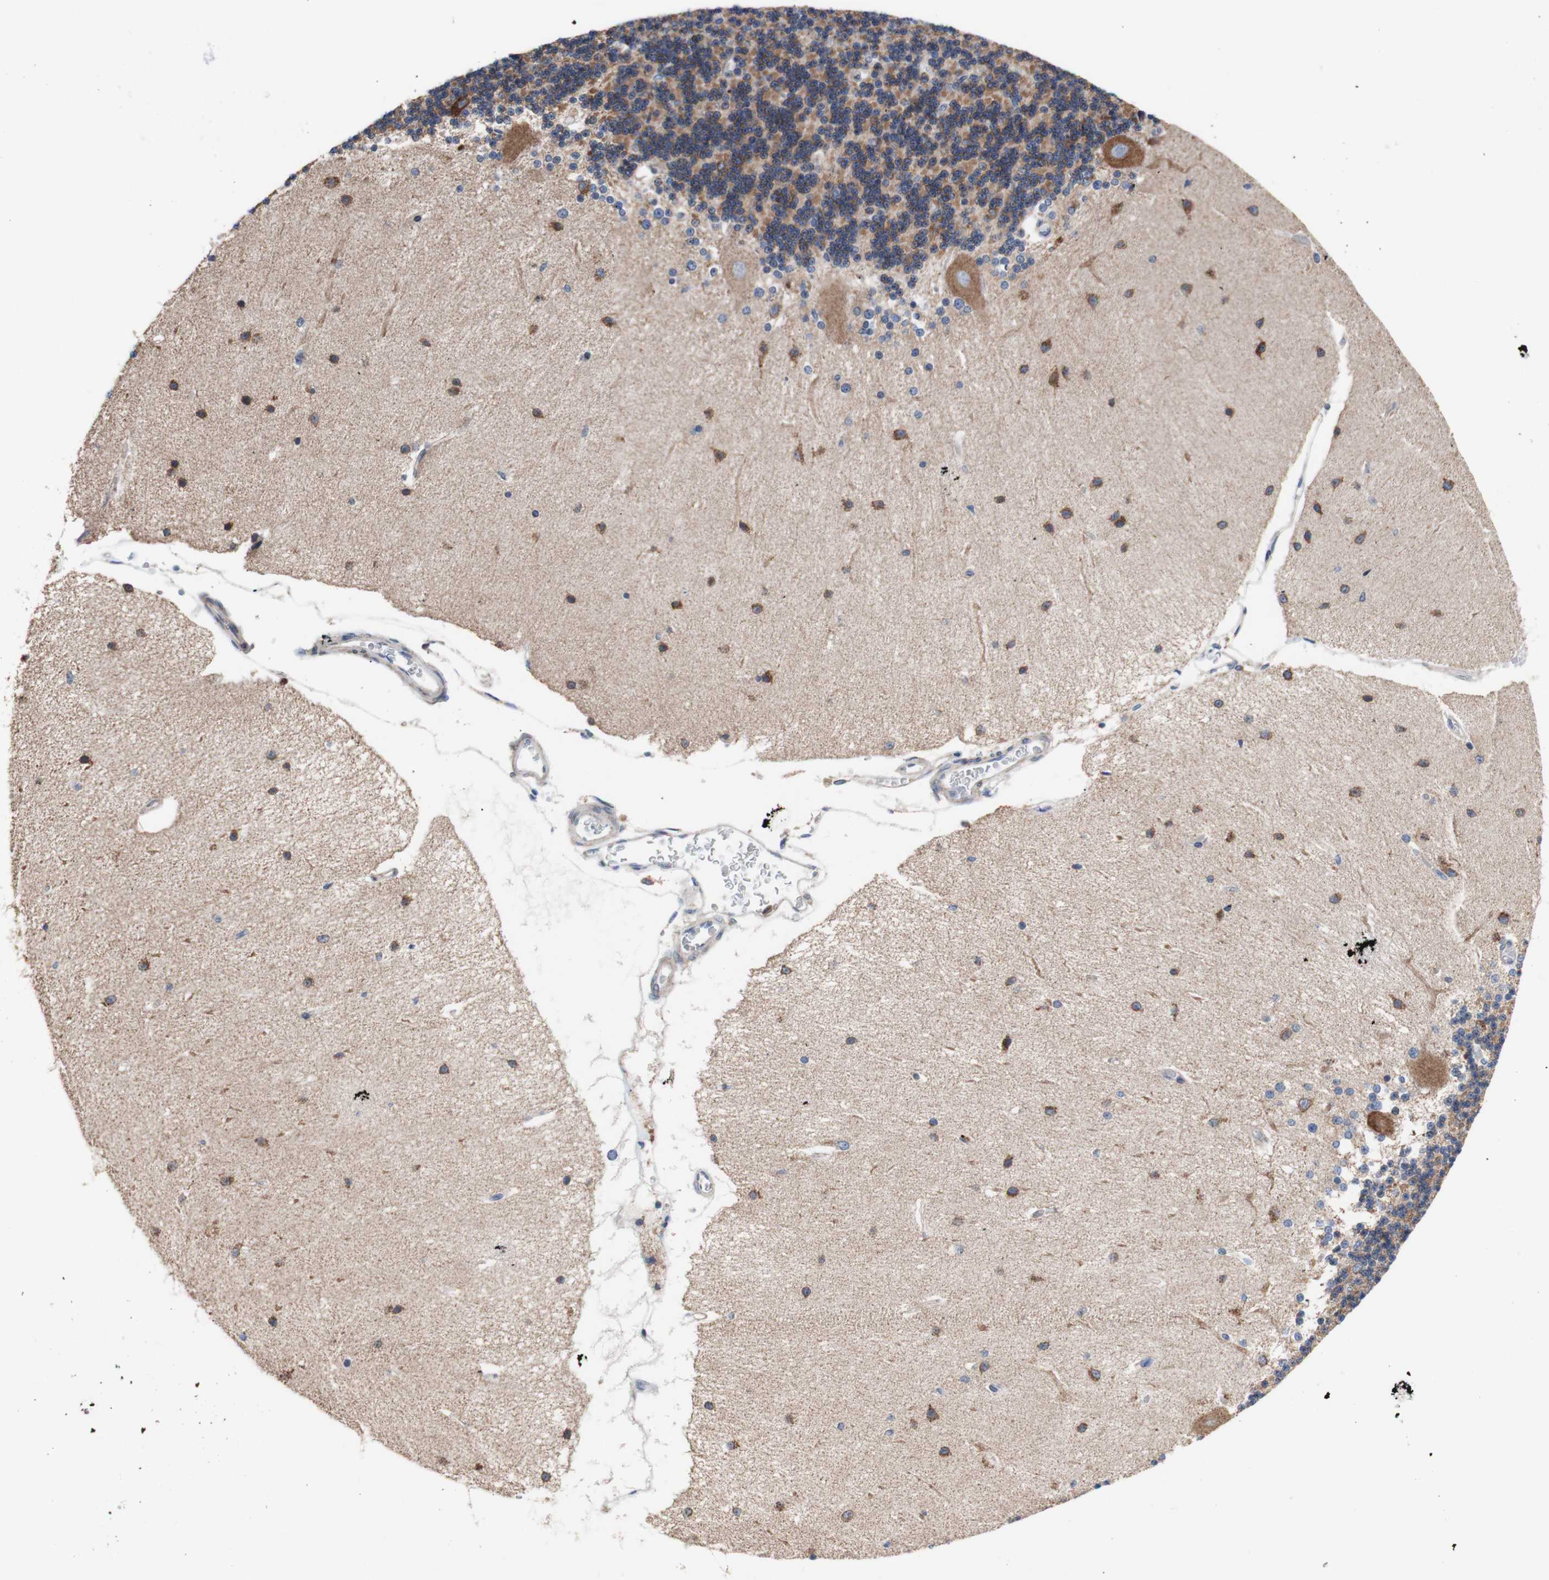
{"staining": {"intensity": "moderate", "quantity": "25%-75%", "location": "cytoplasmic/membranous"}, "tissue": "cerebellum", "cell_type": "Cells in granular layer", "image_type": "normal", "snomed": [{"axis": "morphology", "description": "Normal tissue, NOS"}, {"axis": "topography", "description": "Cerebellum"}], "caption": "Immunohistochemistry (IHC) histopathology image of unremarkable cerebellum stained for a protein (brown), which shows medium levels of moderate cytoplasmic/membranous expression in approximately 25%-75% of cells in granular layer.", "gene": "FMR1", "patient": {"sex": "female", "age": 54}}